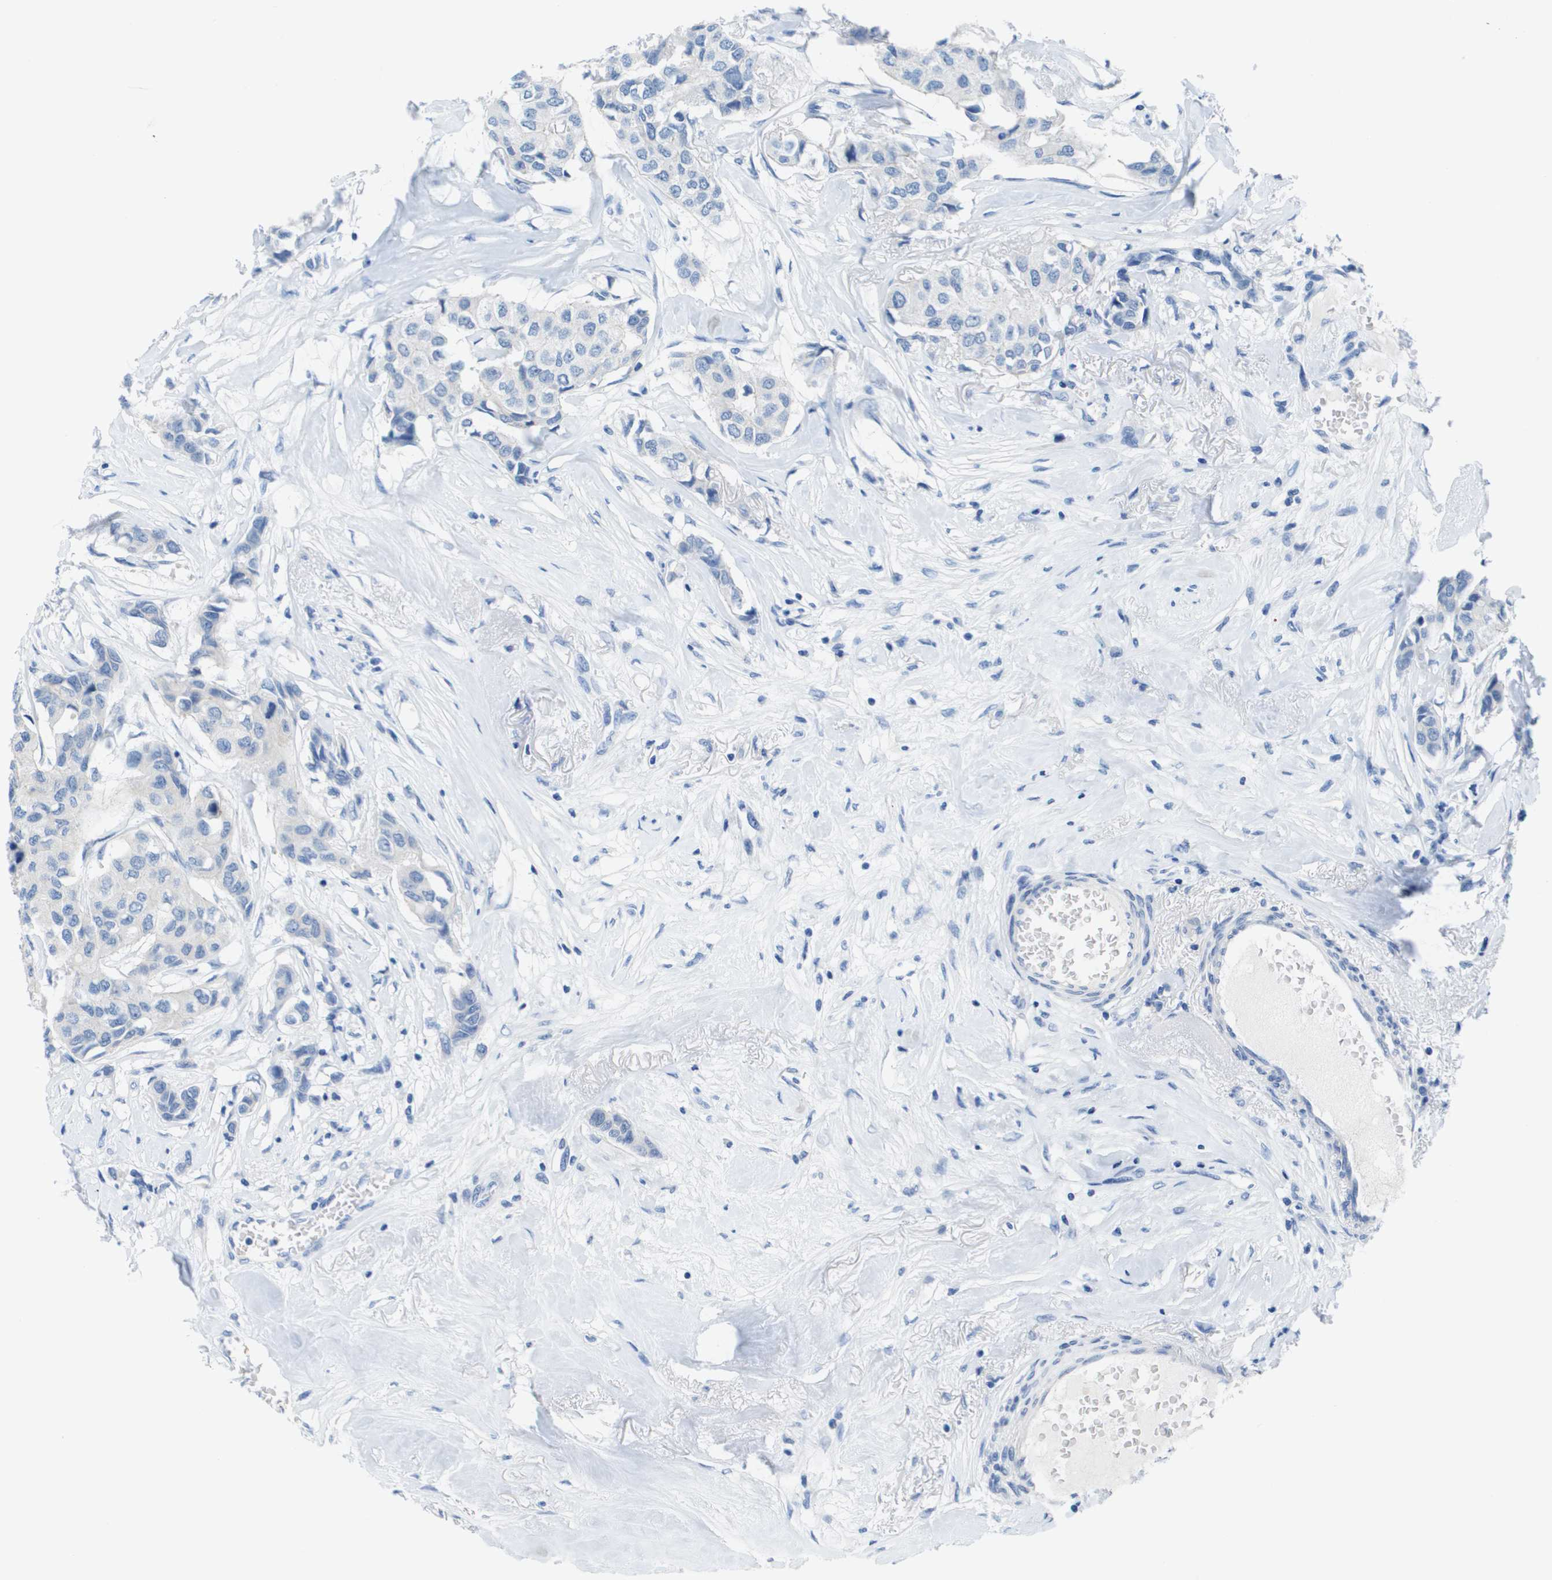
{"staining": {"intensity": "negative", "quantity": "none", "location": "none"}, "tissue": "breast cancer", "cell_type": "Tumor cells", "image_type": "cancer", "snomed": [{"axis": "morphology", "description": "Duct carcinoma"}, {"axis": "topography", "description": "Breast"}], "caption": "This is an immunohistochemistry micrograph of human infiltrating ductal carcinoma (breast). There is no staining in tumor cells.", "gene": "NCS1", "patient": {"sex": "female", "age": 80}}